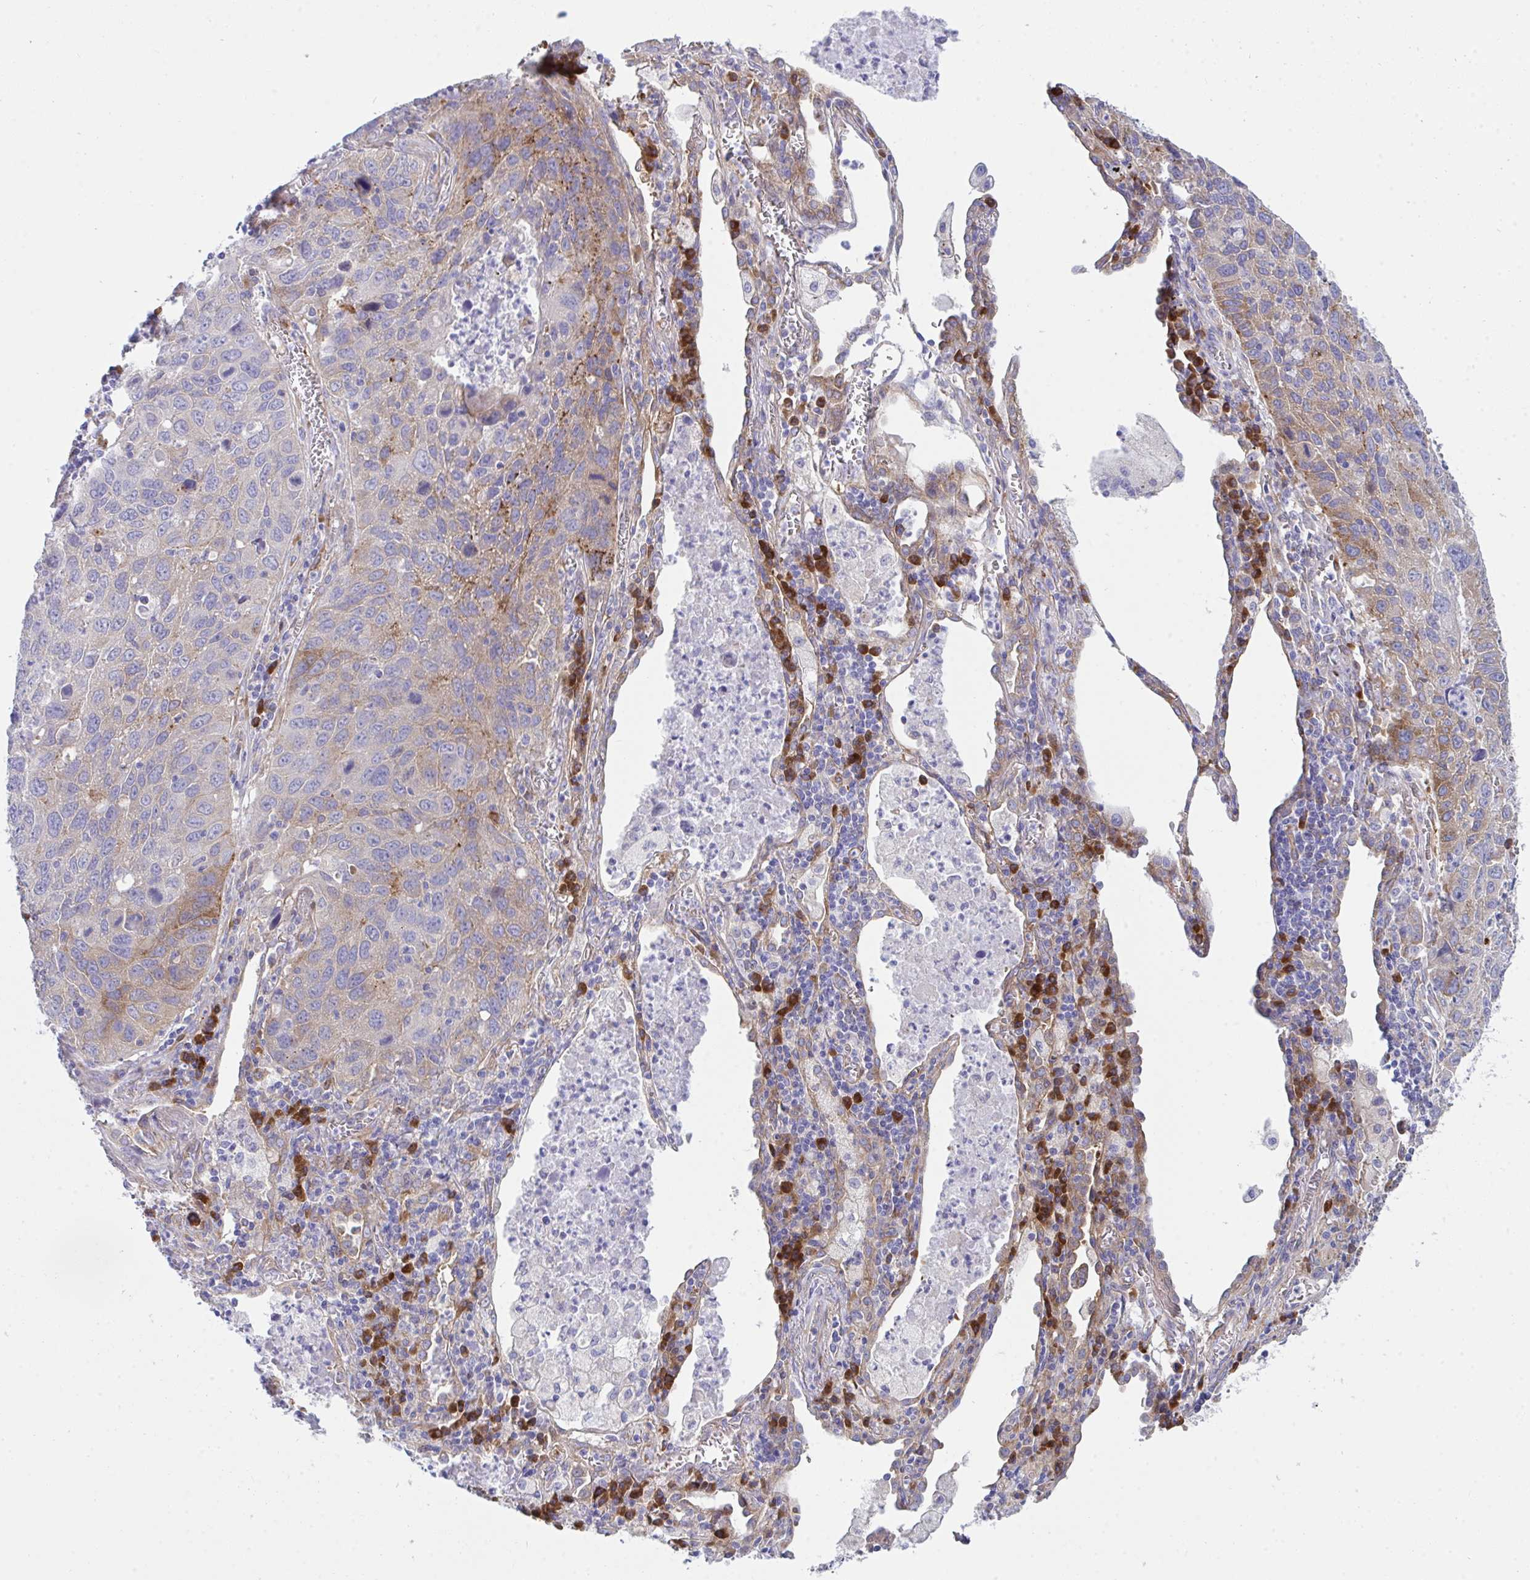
{"staining": {"intensity": "moderate", "quantity": "<25%", "location": "cytoplasmic/membranous"}, "tissue": "lung cancer", "cell_type": "Tumor cells", "image_type": "cancer", "snomed": [{"axis": "morphology", "description": "Squamous cell carcinoma, NOS"}, {"axis": "topography", "description": "Lung"}], "caption": "Tumor cells exhibit moderate cytoplasmic/membranous positivity in approximately <25% of cells in lung squamous cell carcinoma.", "gene": "GAB1", "patient": {"sex": "female", "age": 61}}